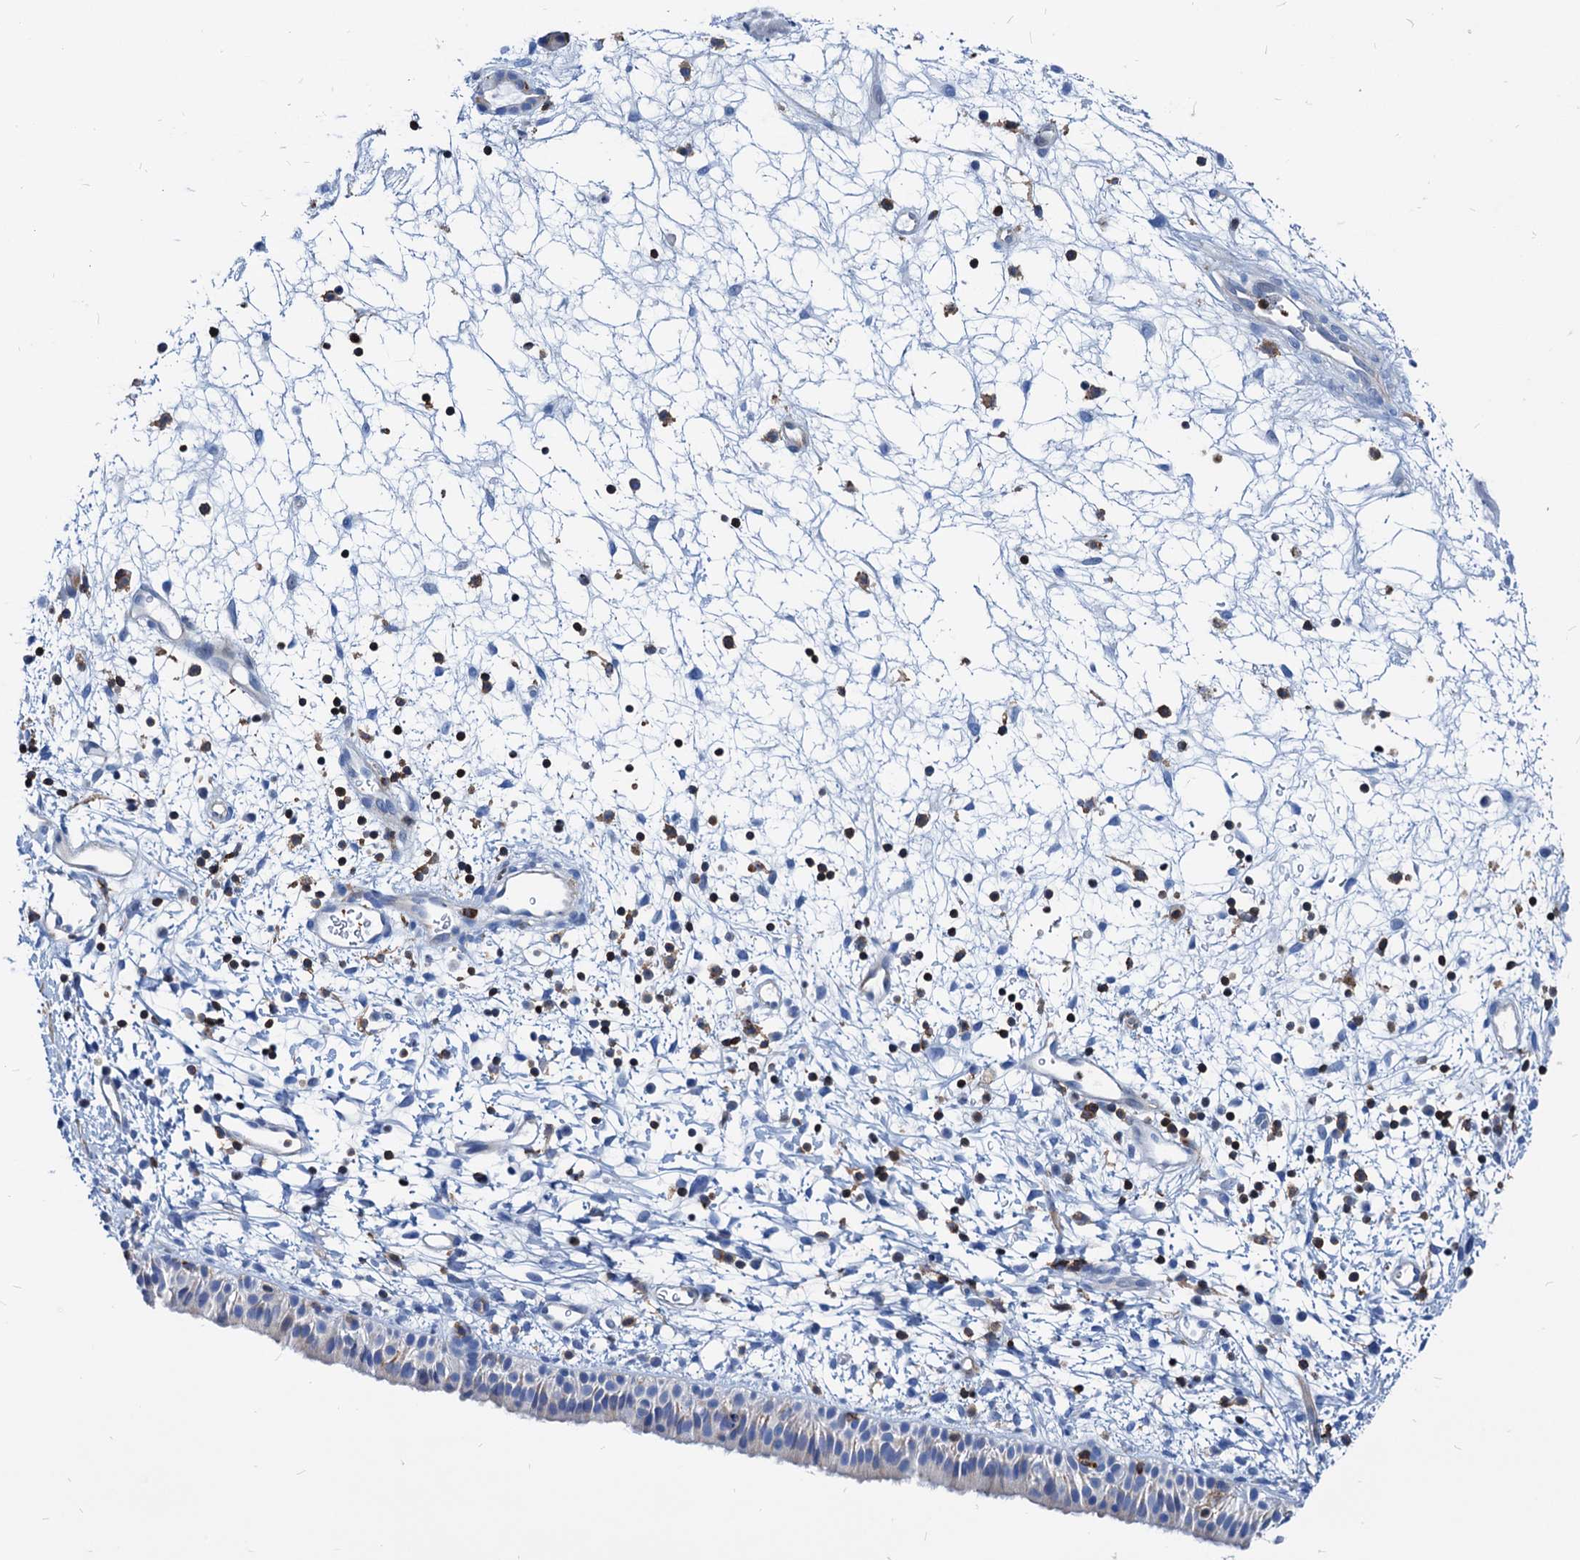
{"staining": {"intensity": "negative", "quantity": "none", "location": "none"}, "tissue": "nasopharynx", "cell_type": "Respiratory epithelial cells", "image_type": "normal", "snomed": [{"axis": "morphology", "description": "Normal tissue, NOS"}, {"axis": "topography", "description": "Nasopharynx"}], "caption": "A micrograph of human nasopharynx is negative for staining in respiratory epithelial cells. The staining is performed using DAB (3,3'-diaminobenzidine) brown chromogen with nuclei counter-stained in using hematoxylin.", "gene": "LCP2", "patient": {"sex": "male", "age": 22}}